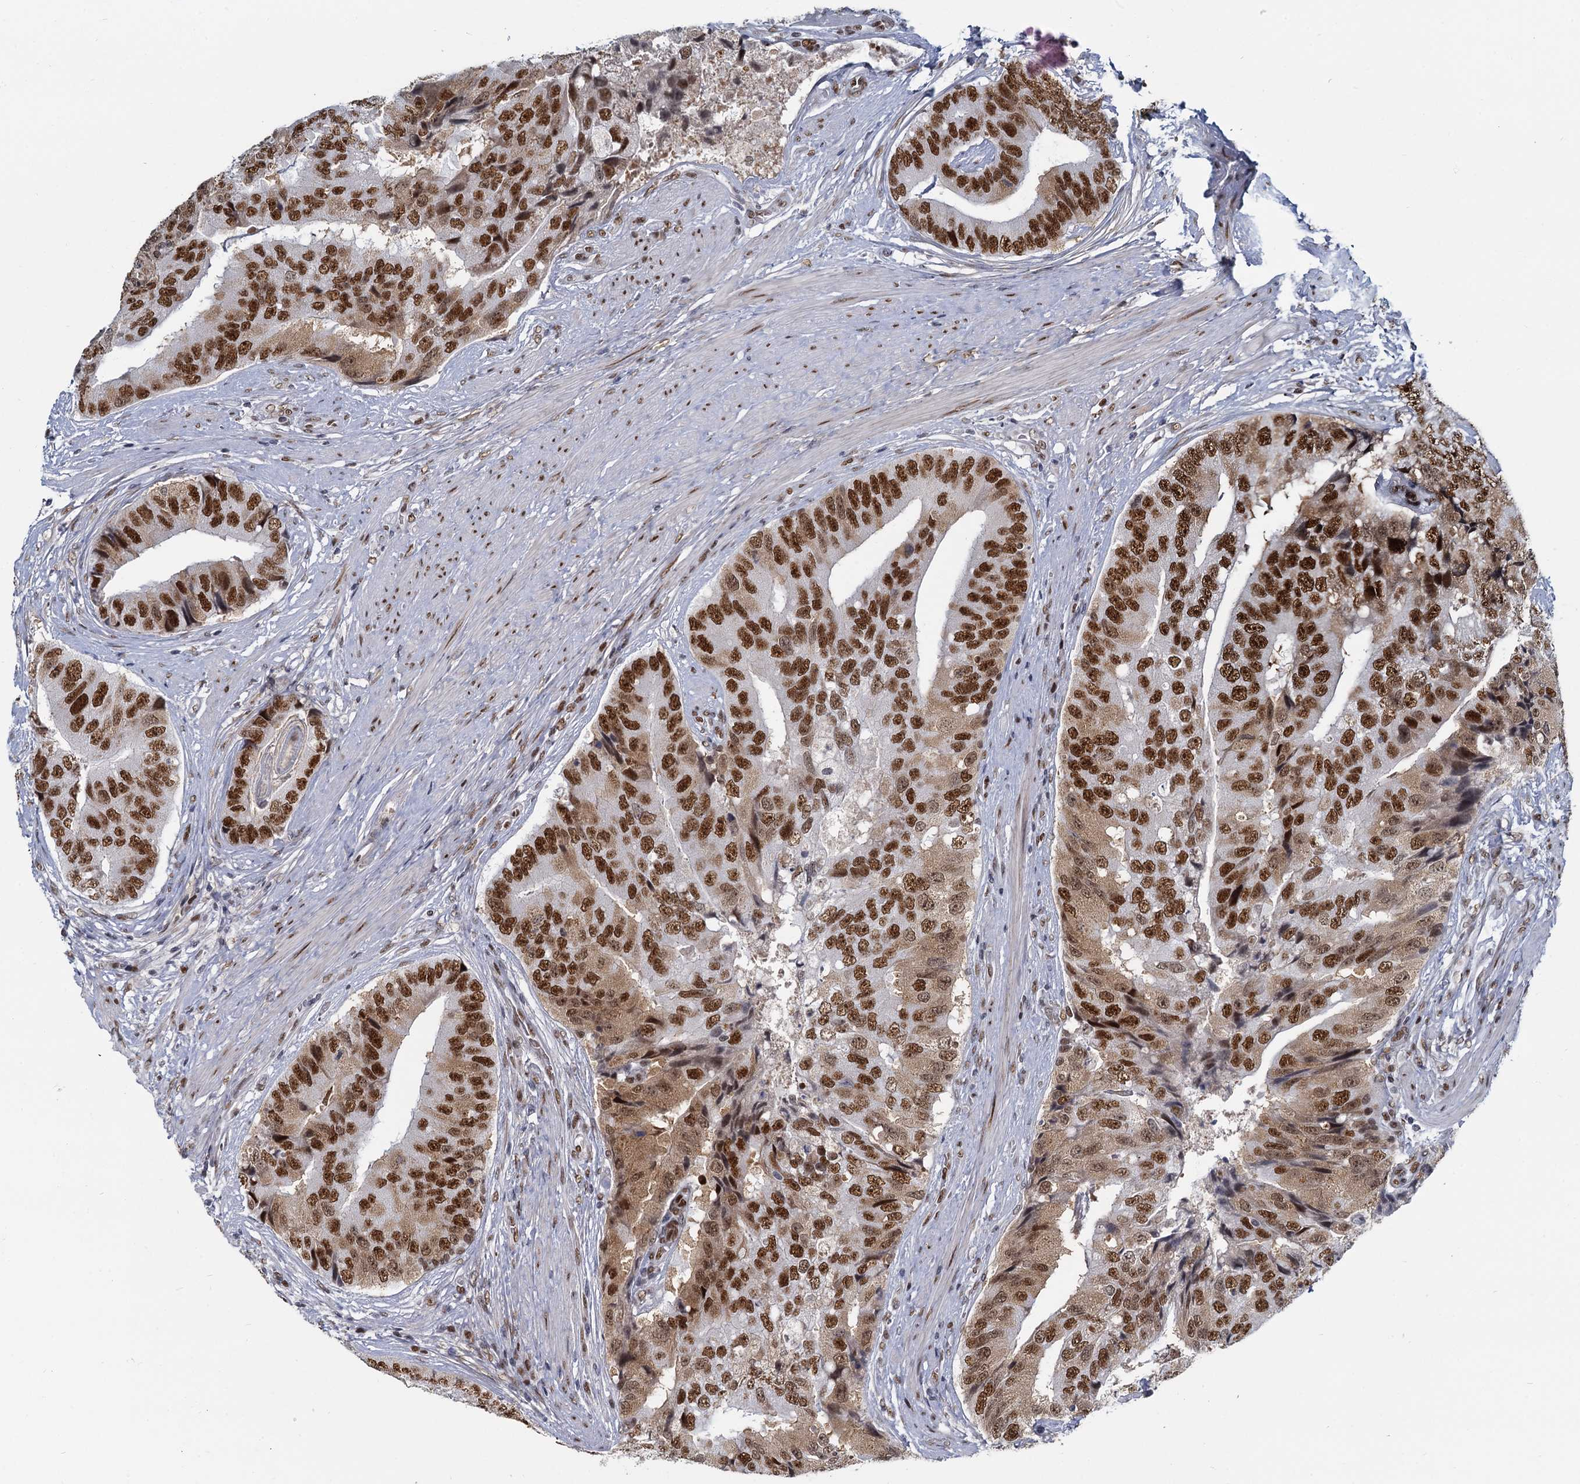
{"staining": {"intensity": "strong", "quantity": ">75%", "location": "cytoplasmic/membranous,nuclear"}, "tissue": "prostate cancer", "cell_type": "Tumor cells", "image_type": "cancer", "snomed": [{"axis": "morphology", "description": "Adenocarcinoma, High grade"}, {"axis": "topography", "description": "Prostate"}], "caption": "The immunohistochemical stain highlights strong cytoplasmic/membranous and nuclear expression in tumor cells of prostate cancer tissue. (IHC, brightfield microscopy, high magnification).", "gene": "RPRD1A", "patient": {"sex": "male", "age": 70}}